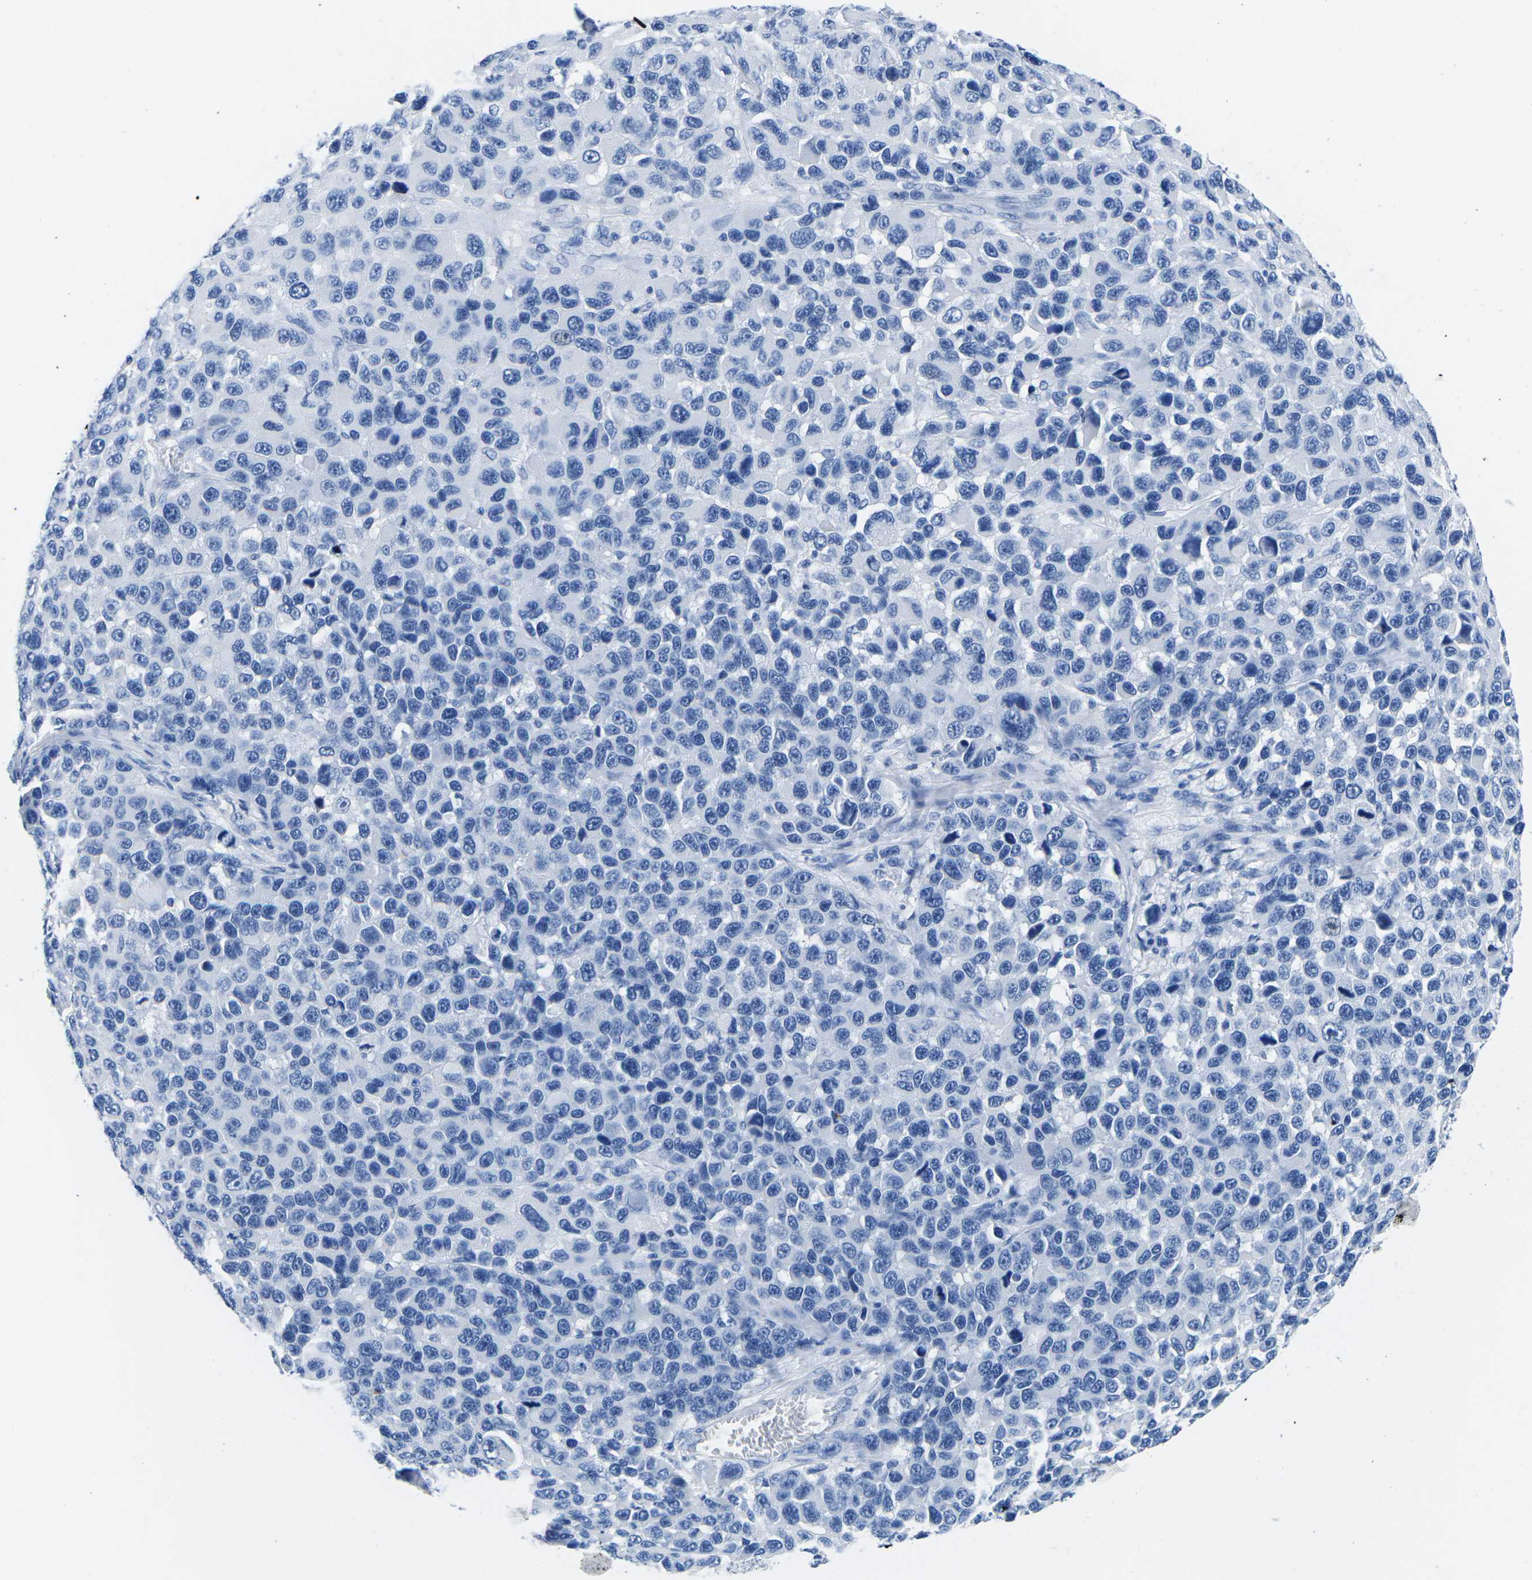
{"staining": {"intensity": "negative", "quantity": "none", "location": "none"}, "tissue": "melanoma", "cell_type": "Tumor cells", "image_type": "cancer", "snomed": [{"axis": "morphology", "description": "Malignant melanoma, NOS"}, {"axis": "topography", "description": "Skin"}], "caption": "This is a histopathology image of IHC staining of malignant melanoma, which shows no expression in tumor cells.", "gene": "CYP1A2", "patient": {"sex": "male", "age": 53}}